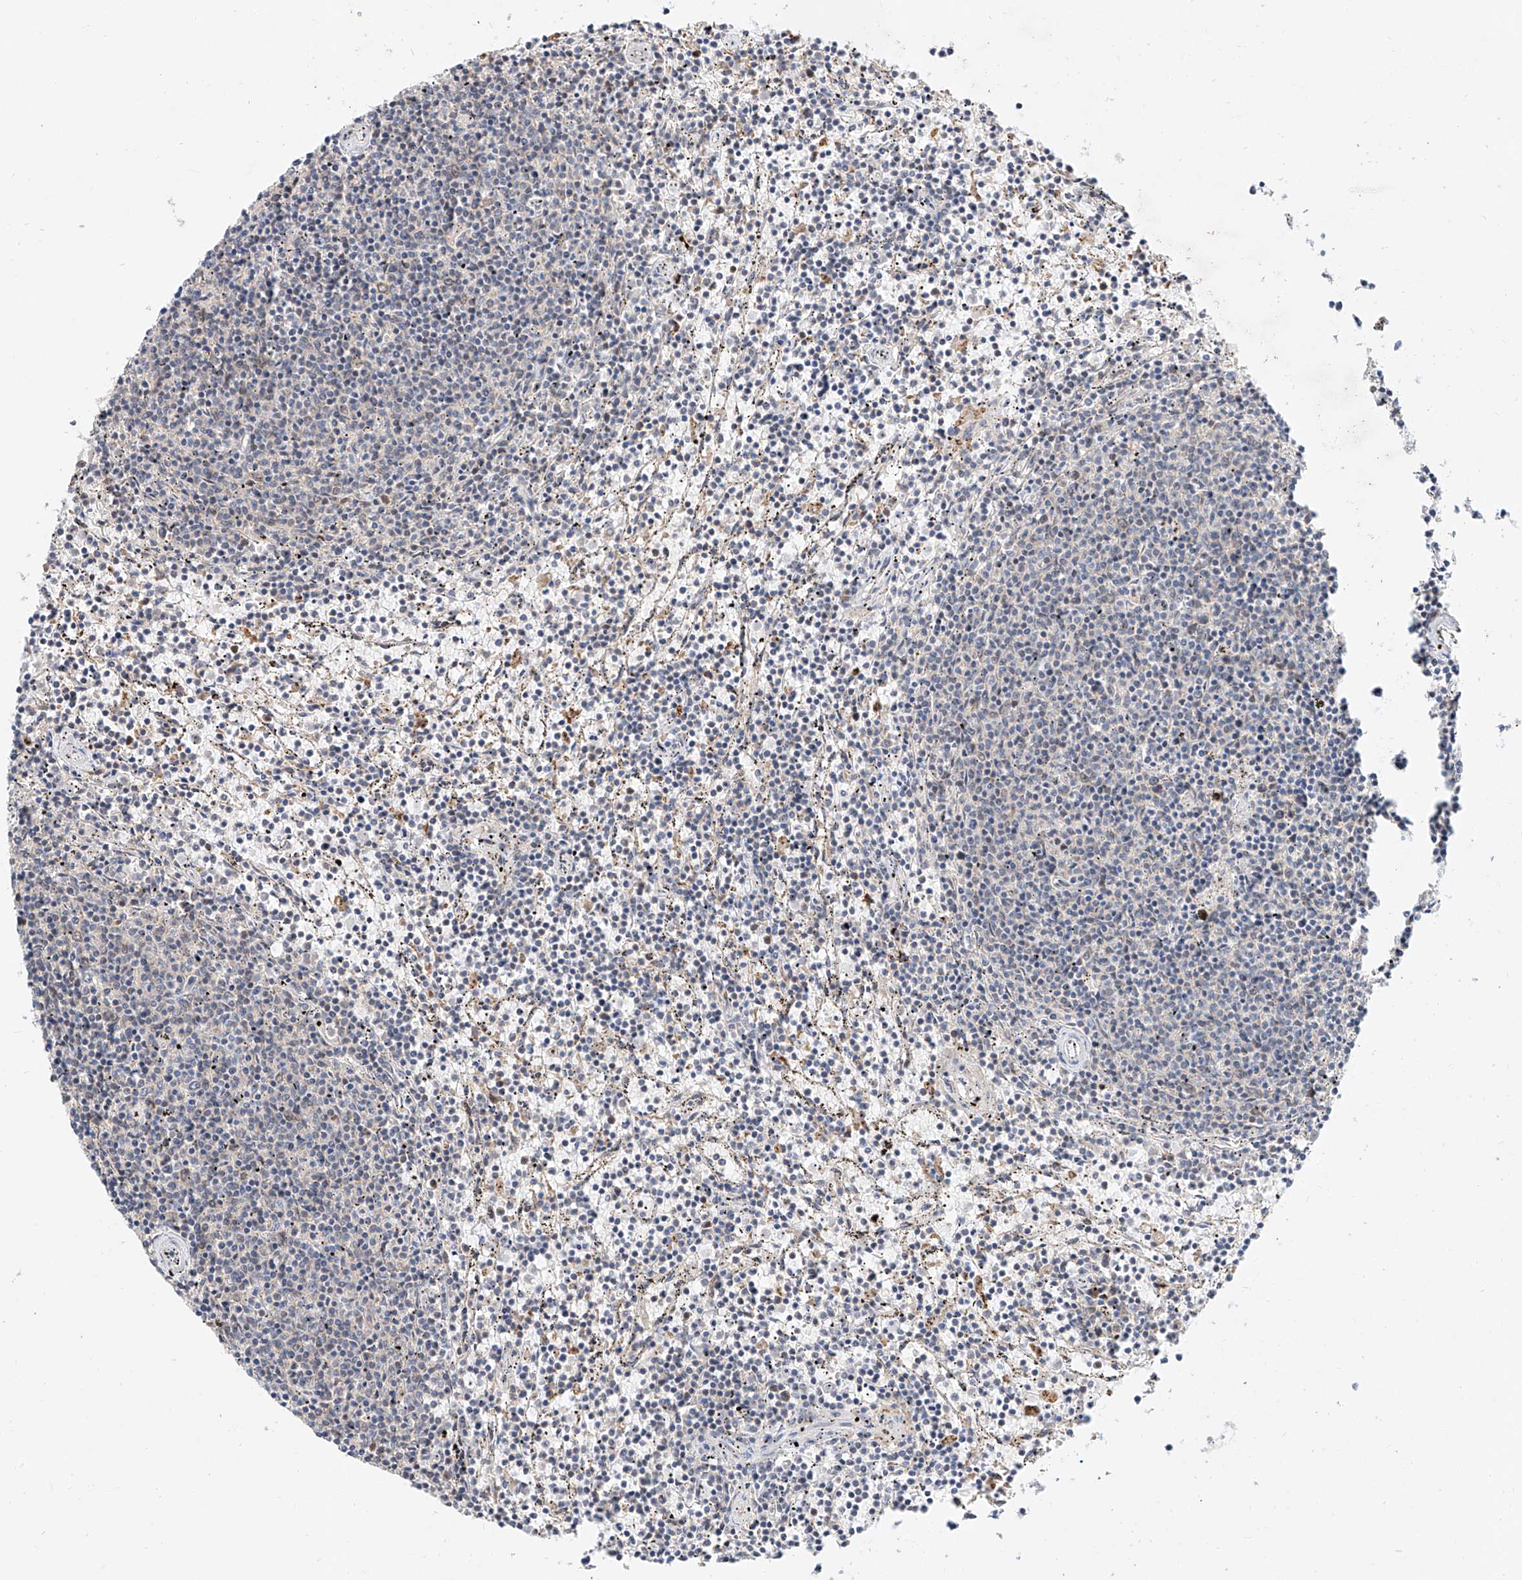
{"staining": {"intensity": "negative", "quantity": "none", "location": "none"}, "tissue": "lymphoma", "cell_type": "Tumor cells", "image_type": "cancer", "snomed": [{"axis": "morphology", "description": "Malignant lymphoma, non-Hodgkin's type, Low grade"}, {"axis": "topography", "description": "Spleen"}], "caption": "This is an immunohistochemistry micrograph of human malignant lymphoma, non-Hodgkin's type (low-grade). There is no staining in tumor cells.", "gene": "DIRAS3", "patient": {"sex": "female", "age": 50}}